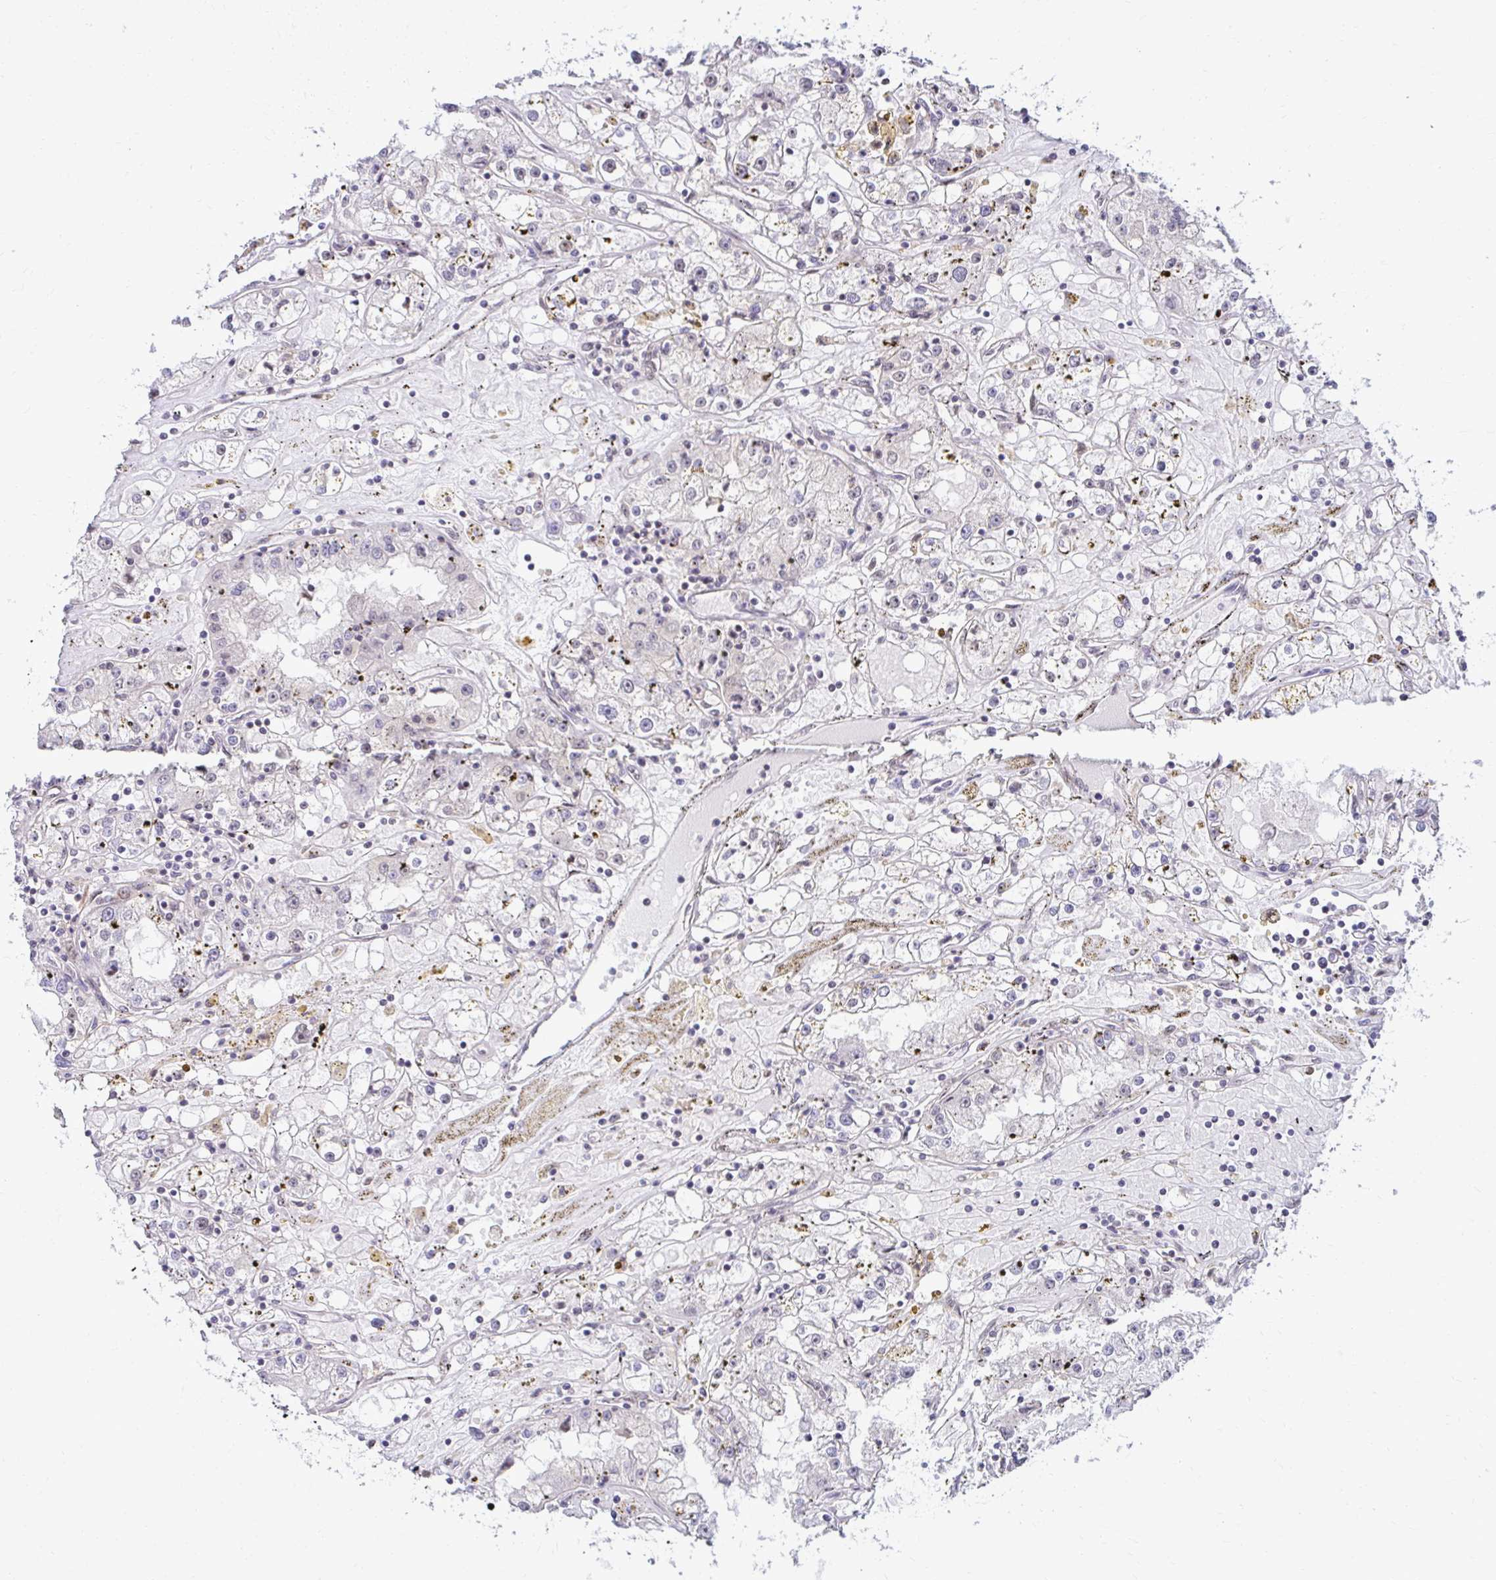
{"staining": {"intensity": "negative", "quantity": "none", "location": "none"}, "tissue": "renal cancer", "cell_type": "Tumor cells", "image_type": "cancer", "snomed": [{"axis": "morphology", "description": "Adenocarcinoma, NOS"}, {"axis": "topography", "description": "Kidney"}], "caption": "Immunohistochemistry of renal adenocarcinoma demonstrates no positivity in tumor cells.", "gene": "PSMD3", "patient": {"sex": "male", "age": 56}}